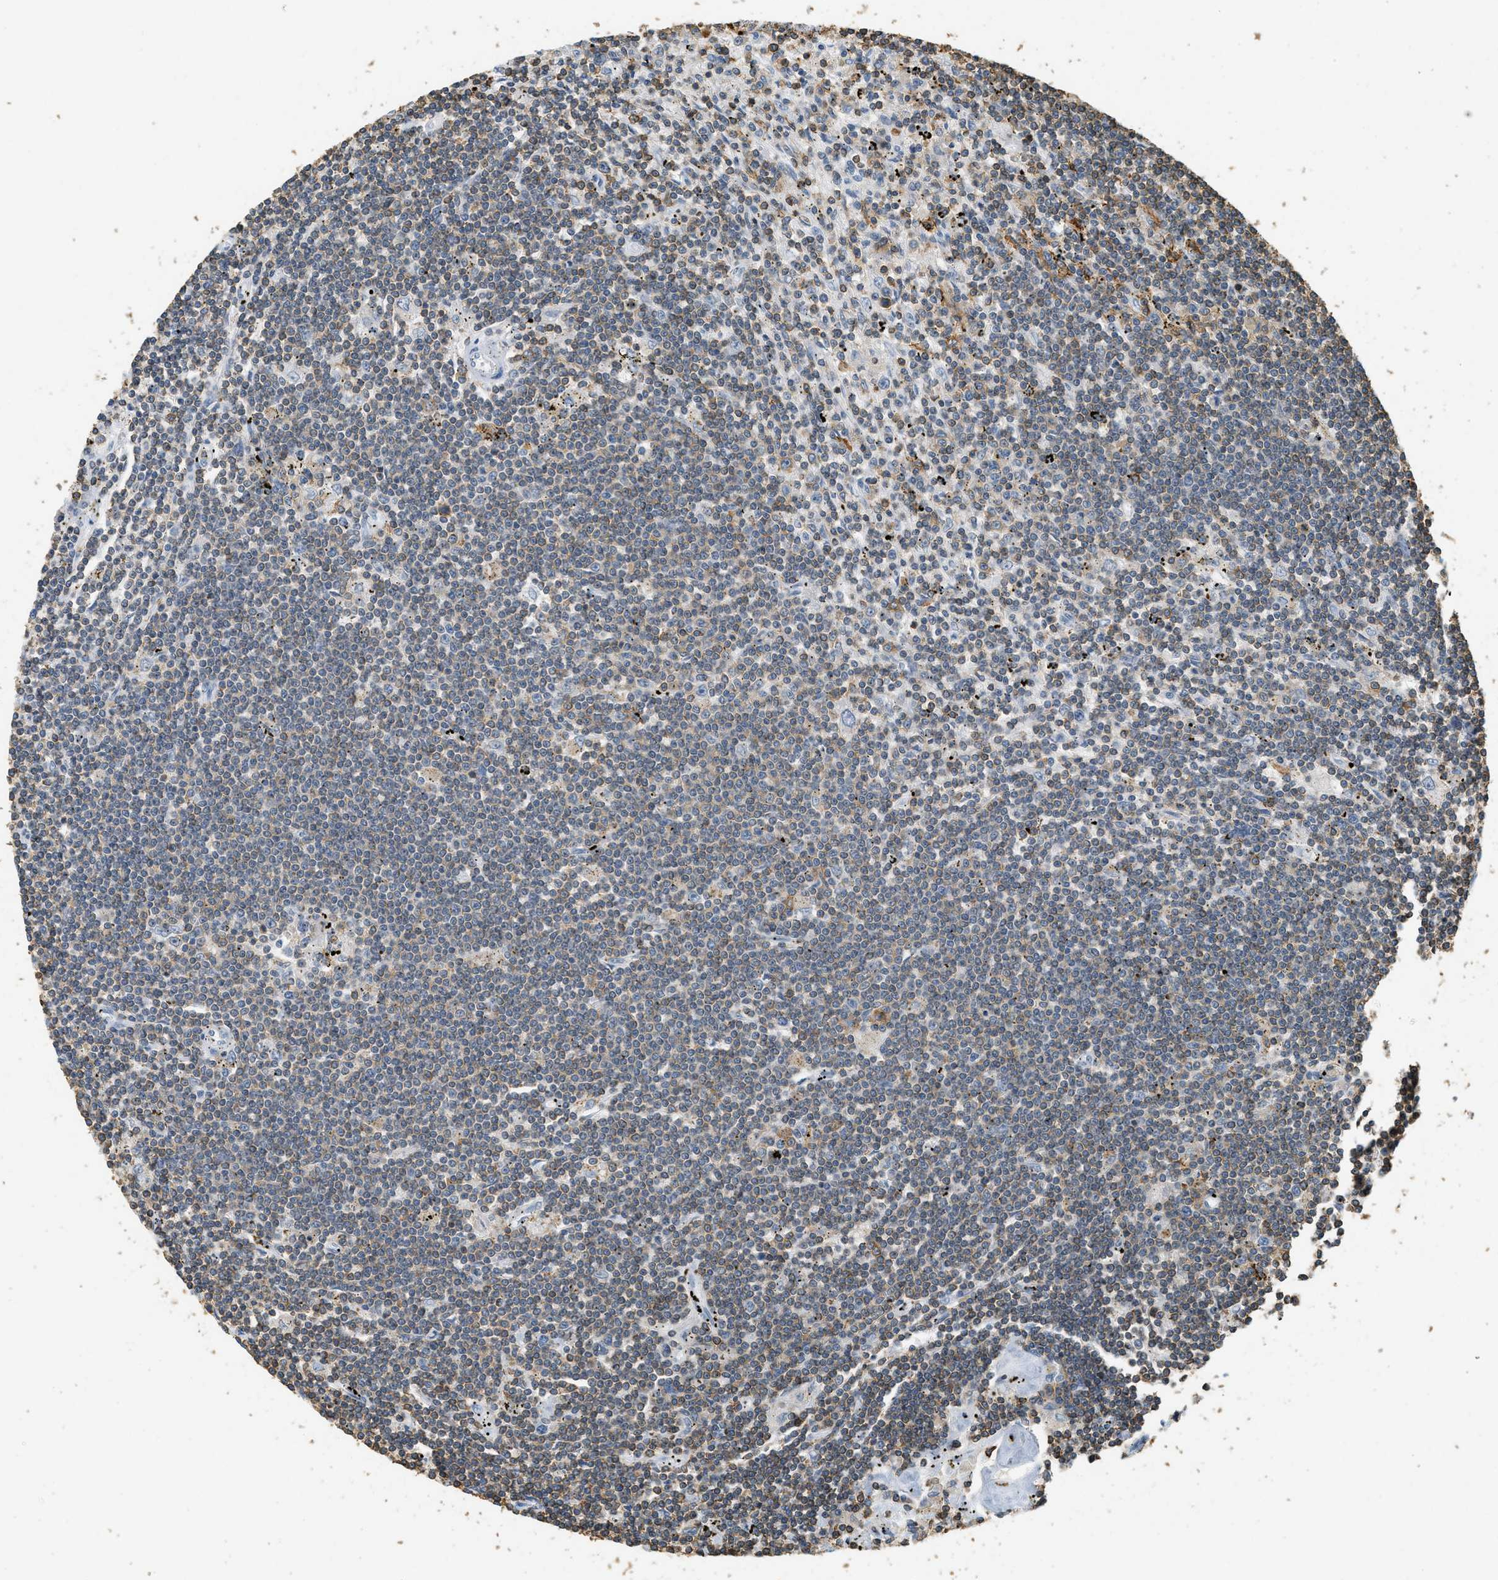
{"staining": {"intensity": "weak", "quantity": "25%-75%", "location": "cytoplasmic/membranous"}, "tissue": "lymphoma", "cell_type": "Tumor cells", "image_type": "cancer", "snomed": [{"axis": "morphology", "description": "Malignant lymphoma, non-Hodgkin's type, Low grade"}, {"axis": "topography", "description": "Spleen"}], "caption": "The micrograph shows a brown stain indicating the presence of a protein in the cytoplasmic/membranous of tumor cells in malignant lymphoma, non-Hodgkin's type (low-grade). The protein is stained brown, and the nuclei are stained in blue (DAB (3,3'-diaminobenzidine) IHC with brightfield microscopy, high magnification).", "gene": "LSP1", "patient": {"sex": "male", "age": 76}}